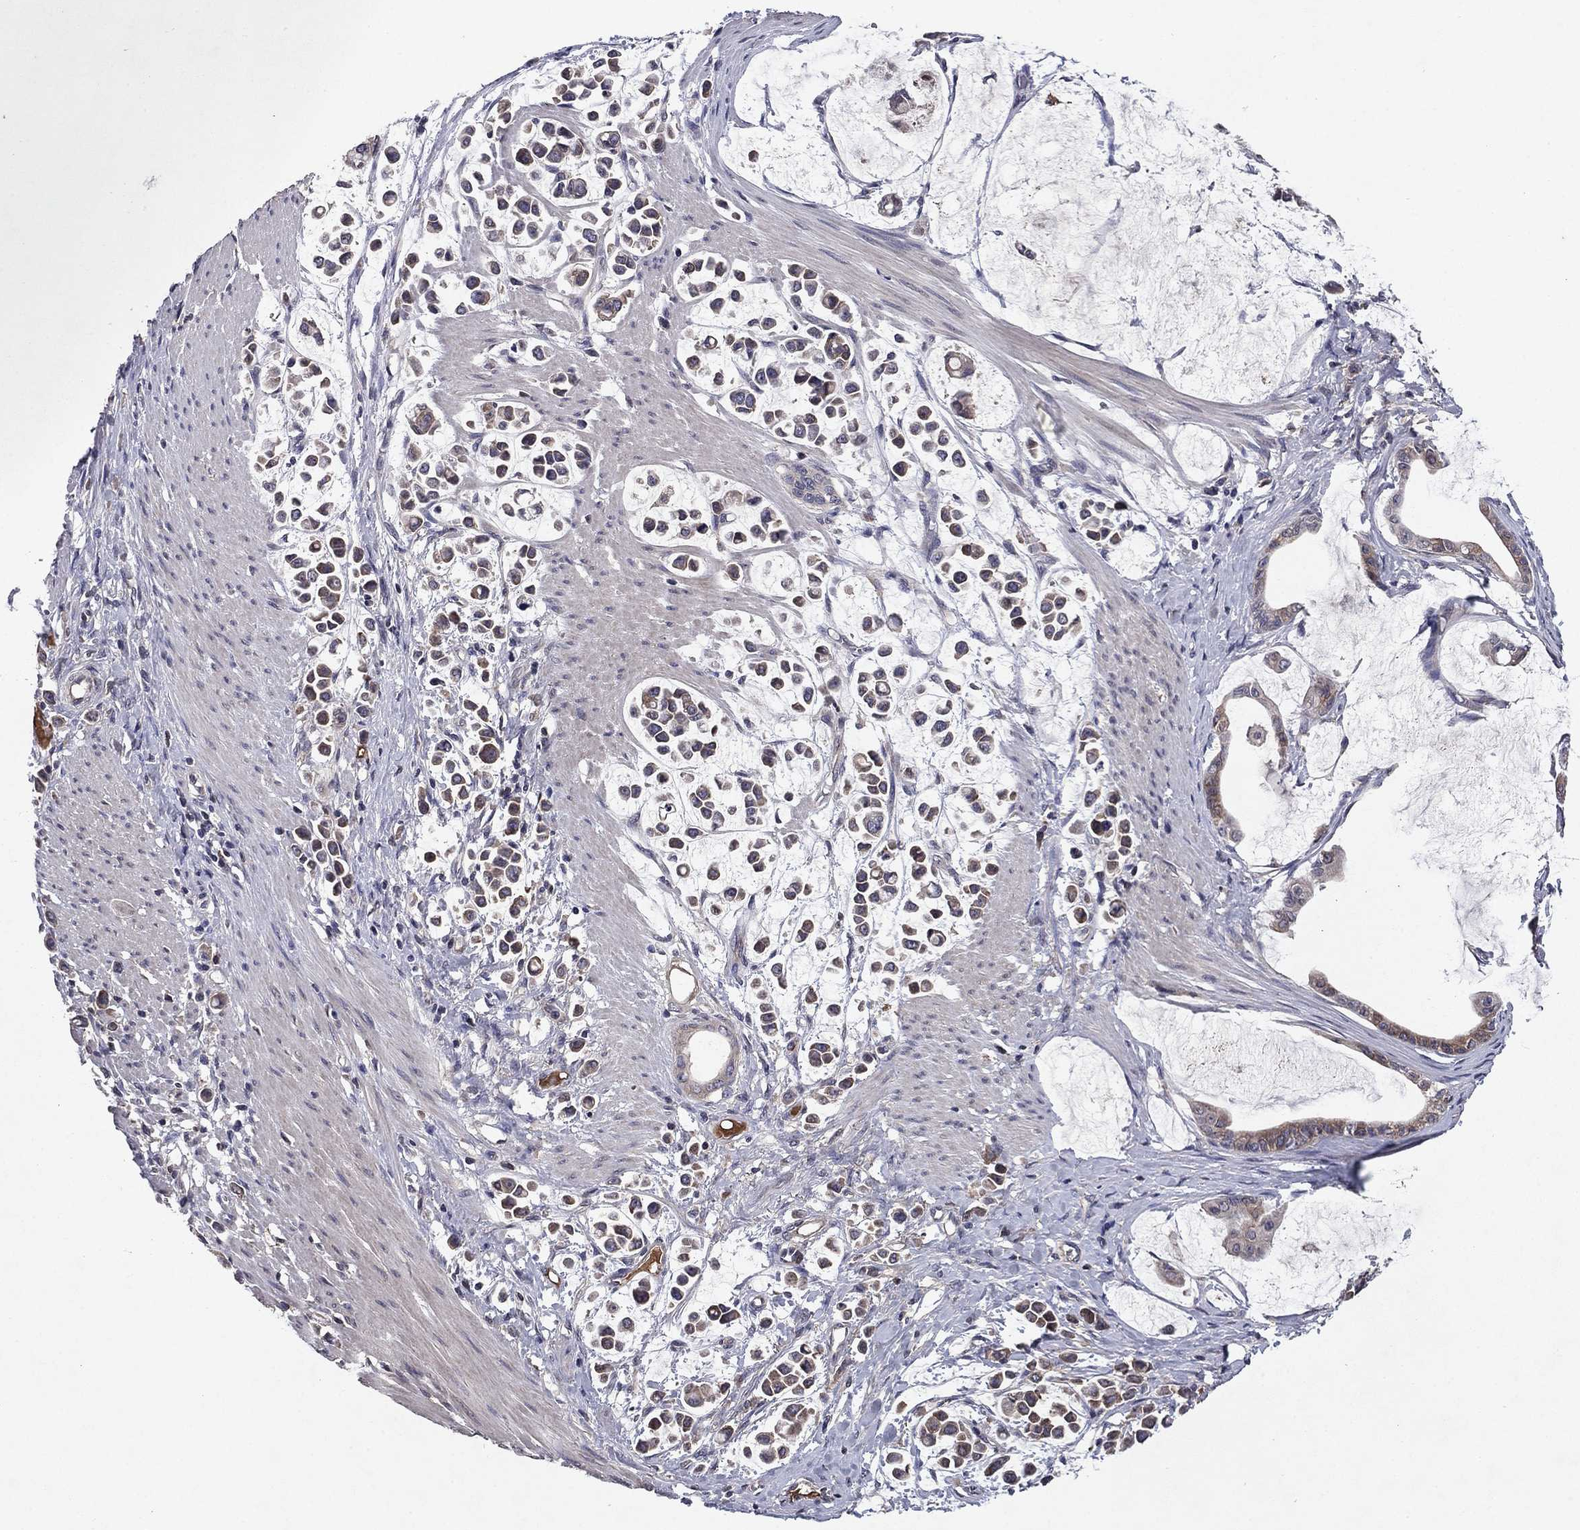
{"staining": {"intensity": "weak", "quantity": "<25%", "location": "cytoplasmic/membranous"}, "tissue": "stomach cancer", "cell_type": "Tumor cells", "image_type": "cancer", "snomed": [{"axis": "morphology", "description": "Adenocarcinoma, NOS"}, {"axis": "topography", "description": "Stomach"}], "caption": "A high-resolution photomicrograph shows IHC staining of stomach cancer (adenocarcinoma), which exhibits no significant positivity in tumor cells. (Brightfield microscopy of DAB IHC at high magnification).", "gene": "PROS1", "patient": {"sex": "male", "age": 82}}